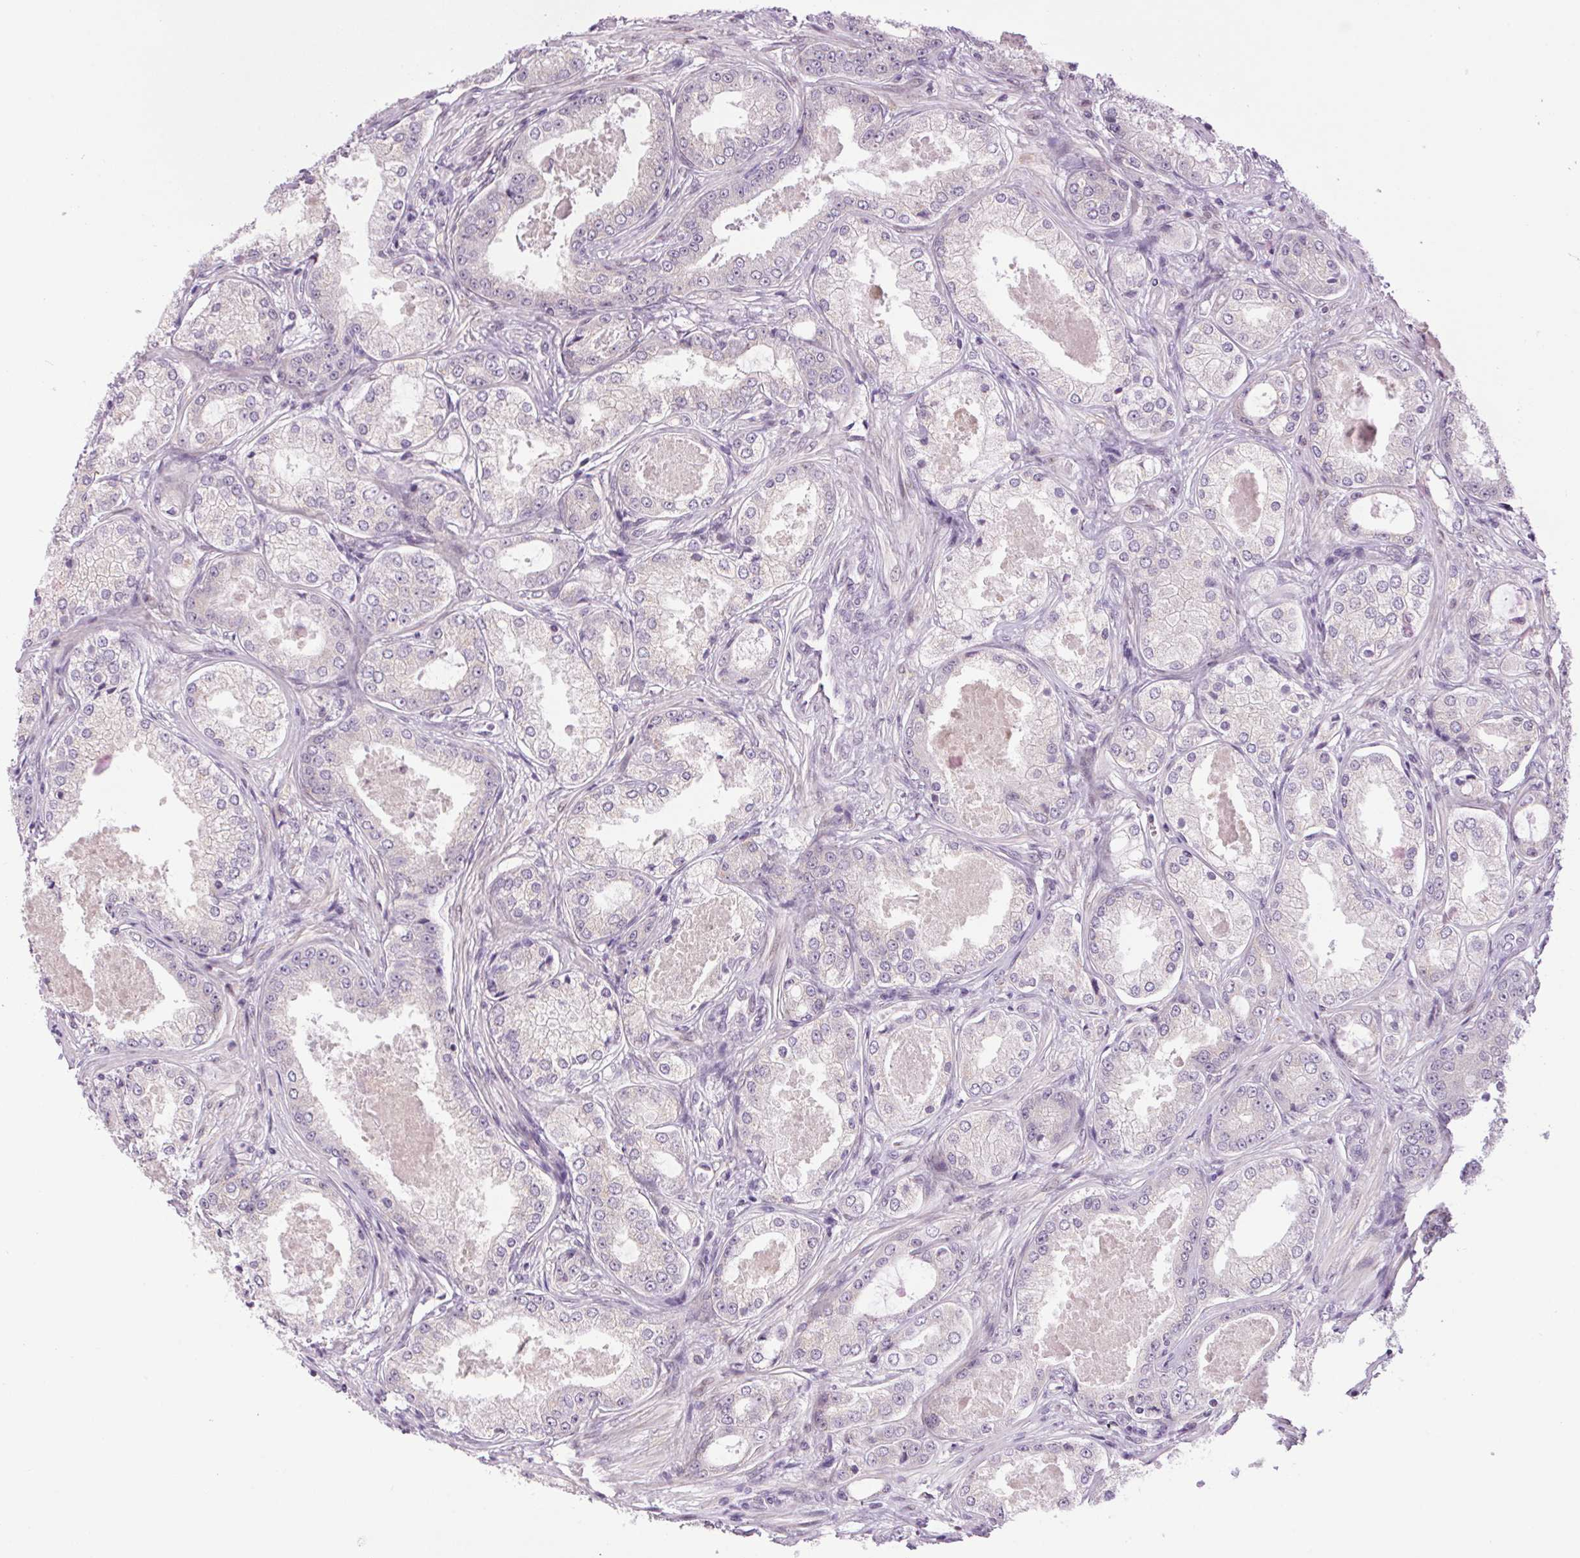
{"staining": {"intensity": "negative", "quantity": "none", "location": "none"}, "tissue": "prostate cancer", "cell_type": "Tumor cells", "image_type": "cancer", "snomed": [{"axis": "morphology", "description": "Adenocarcinoma, Low grade"}, {"axis": "topography", "description": "Prostate"}], "caption": "Immunohistochemical staining of human prostate cancer shows no significant positivity in tumor cells.", "gene": "SMIM13", "patient": {"sex": "male", "age": 68}}